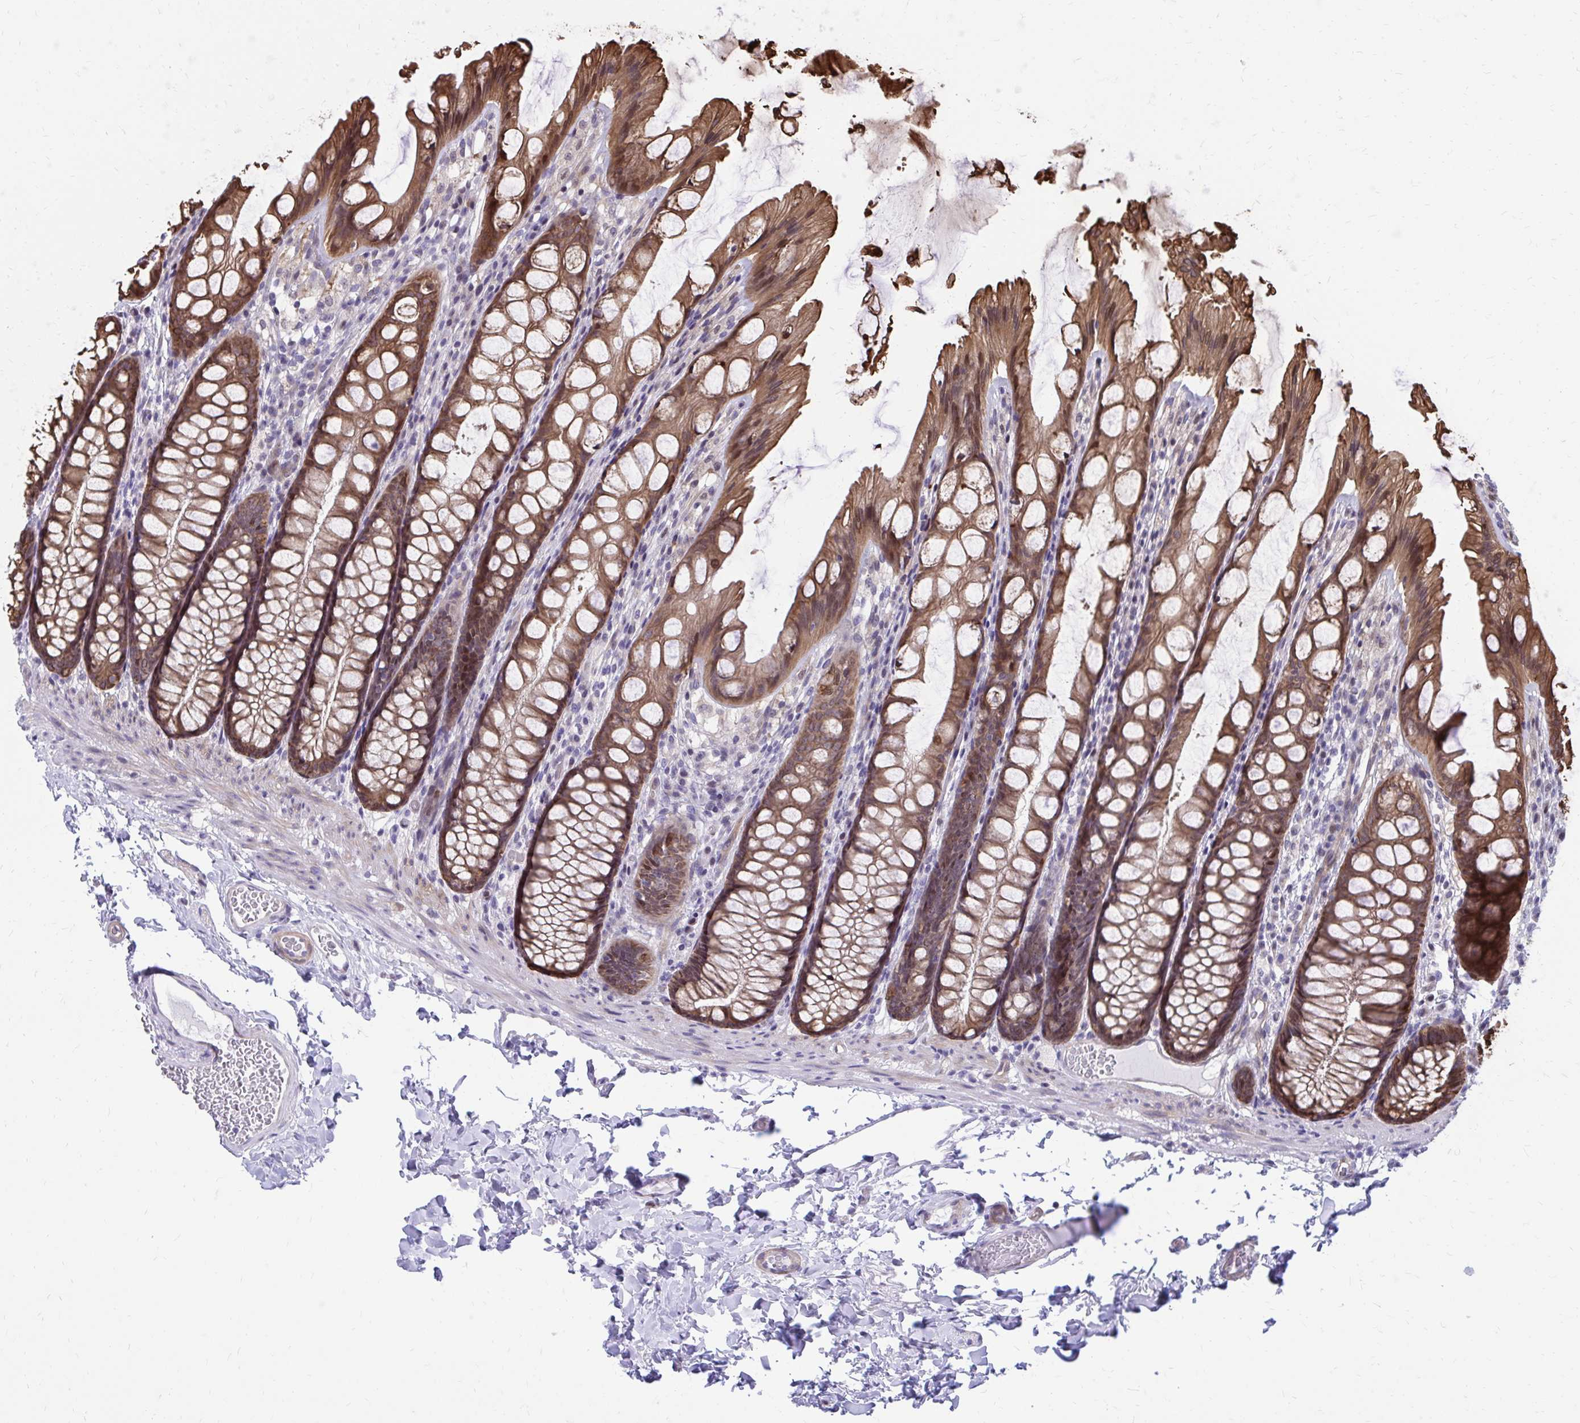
{"staining": {"intensity": "weak", "quantity": ">75%", "location": "cytoplasmic/membranous"}, "tissue": "colon", "cell_type": "Endothelial cells", "image_type": "normal", "snomed": [{"axis": "morphology", "description": "Normal tissue, NOS"}, {"axis": "topography", "description": "Colon"}], "caption": "Immunohistochemical staining of normal colon shows low levels of weak cytoplasmic/membranous positivity in approximately >75% of endothelial cells. (DAB (3,3'-diaminobenzidine) = brown stain, brightfield microscopy at high magnification).", "gene": "ANKRD30B", "patient": {"sex": "male", "age": 47}}